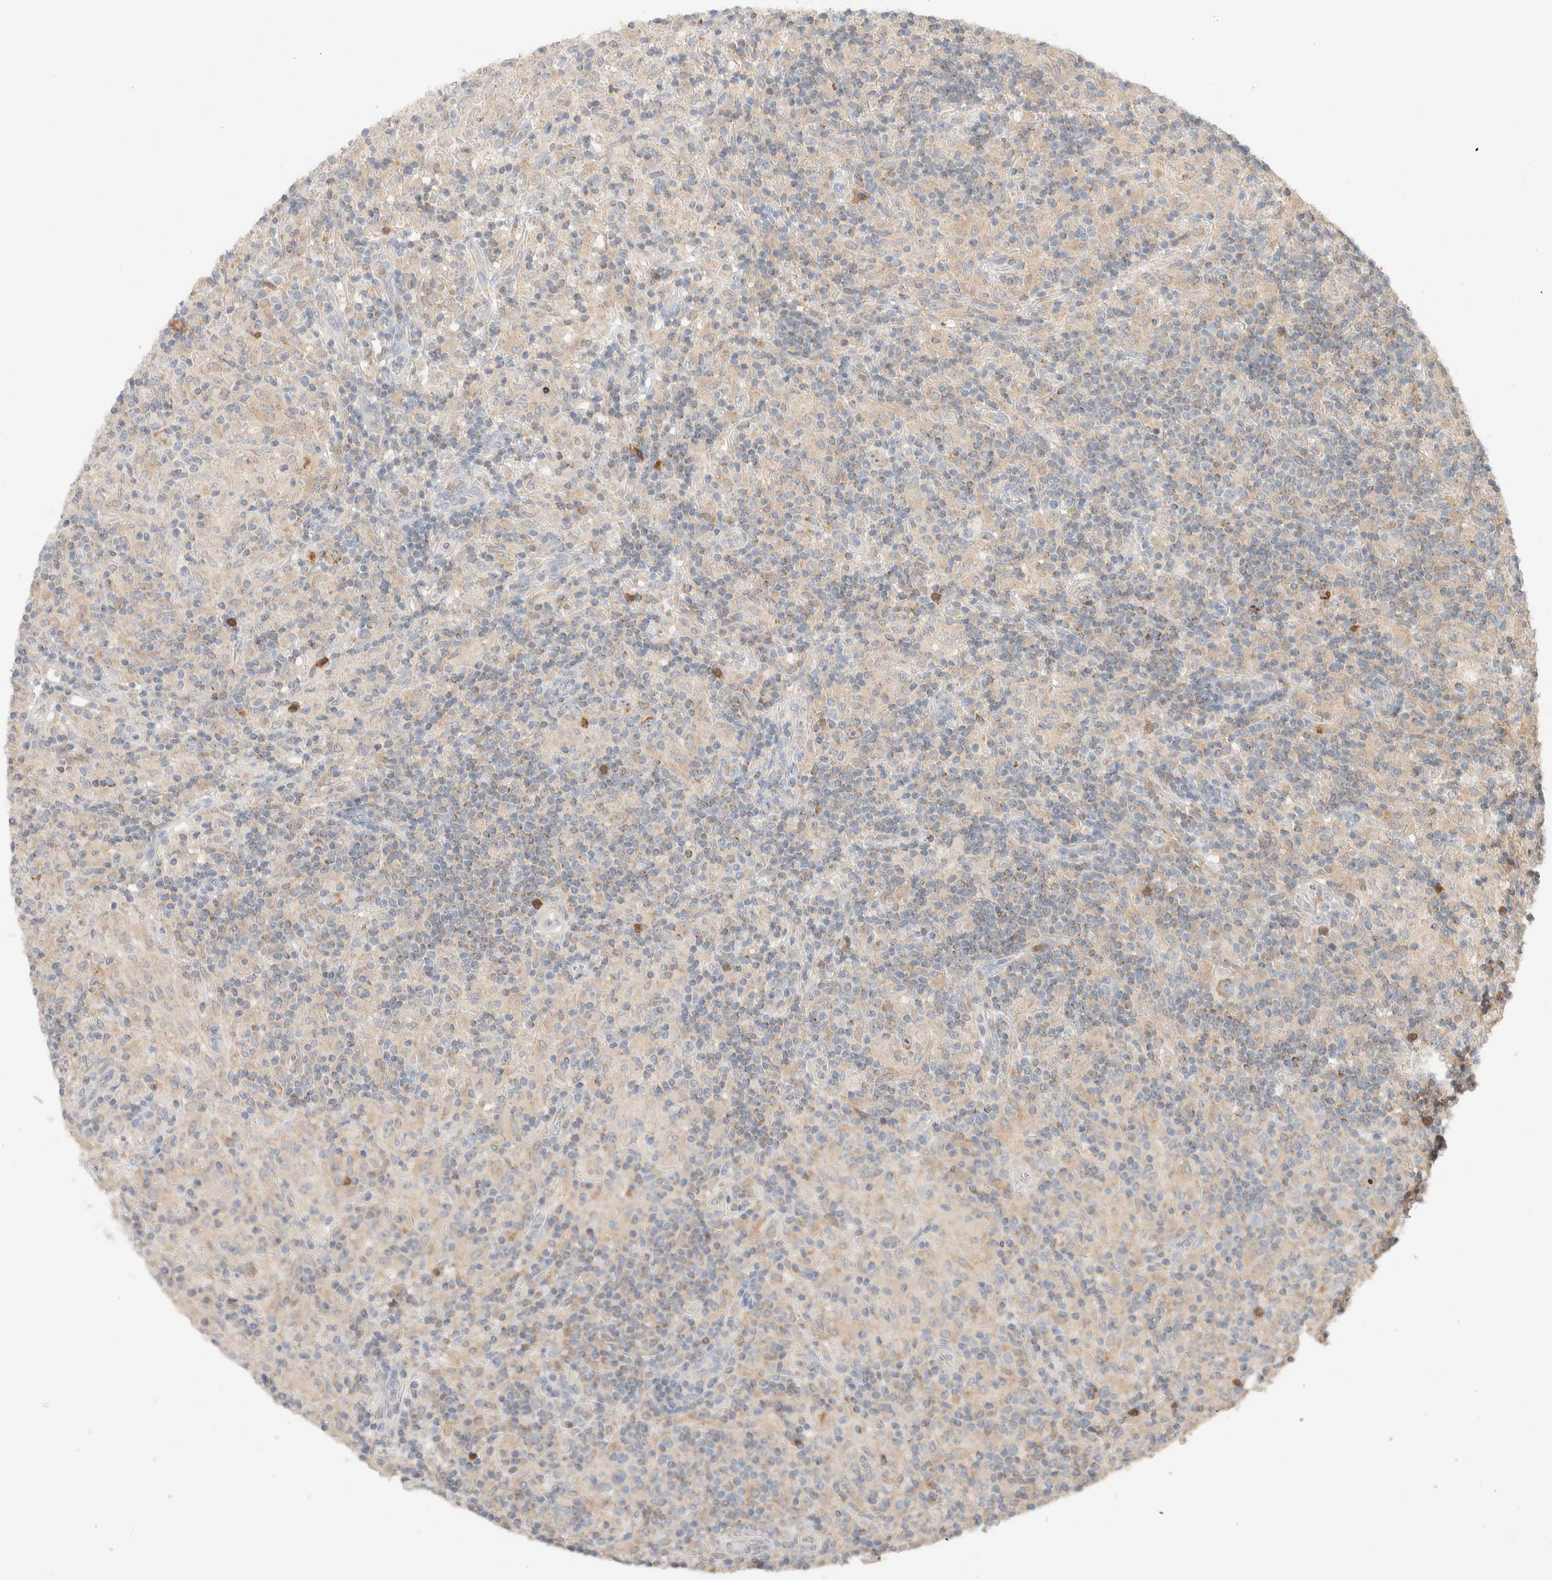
{"staining": {"intensity": "weak", "quantity": "25%-75%", "location": "cytoplasmic/membranous"}, "tissue": "lymphoma", "cell_type": "Tumor cells", "image_type": "cancer", "snomed": [{"axis": "morphology", "description": "Hodgkin's disease, NOS"}, {"axis": "topography", "description": "Lymph node"}], "caption": "The micrograph demonstrates staining of lymphoma, revealing weak cytoplasmic/membranous protein expression (brown color) within tumor cells.", "gene": "HDHD3", "patient": {"sex": "male", "age": 70}}